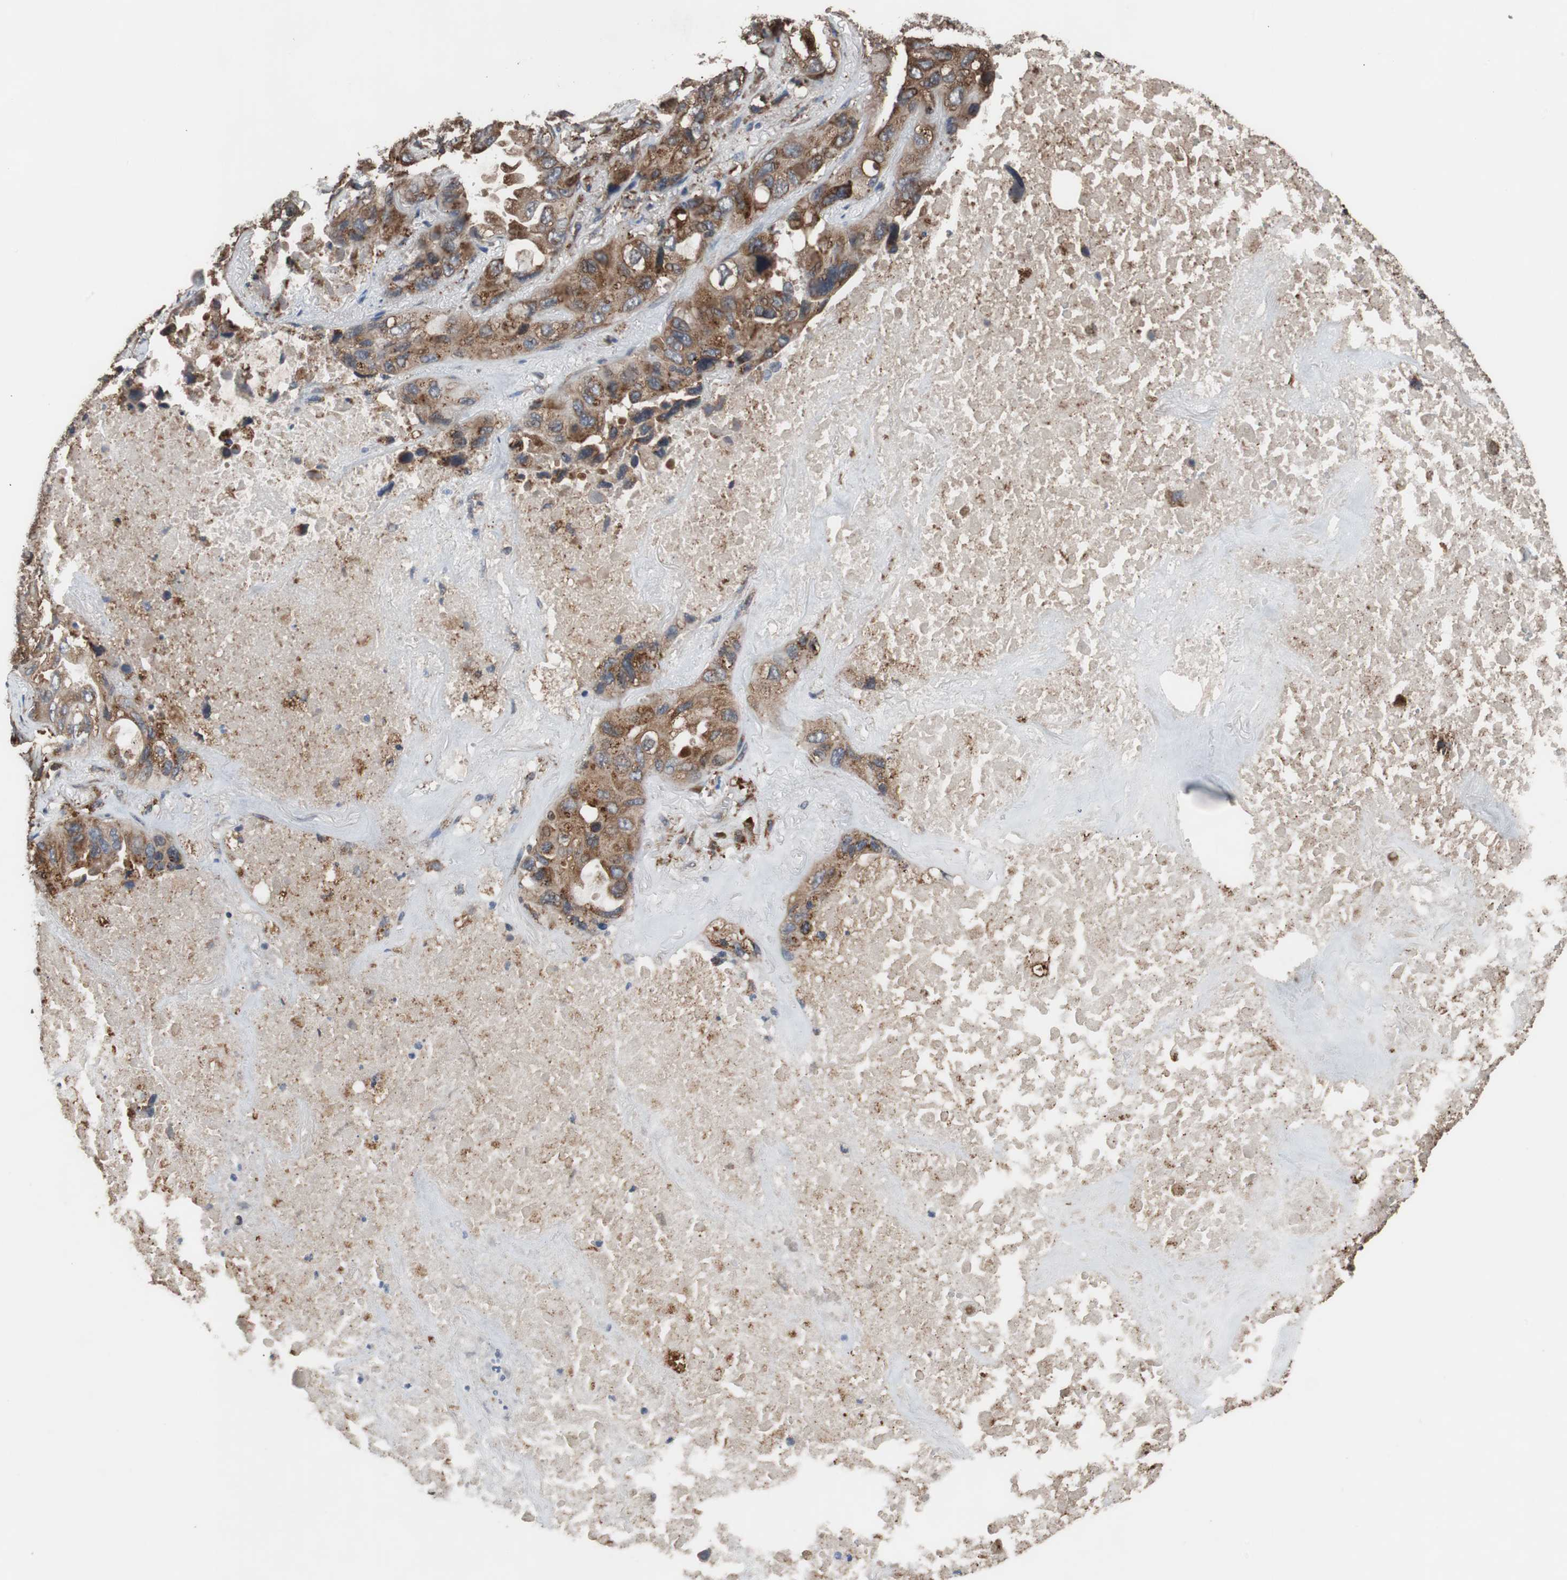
{"staining": {"intensity": "strong", "quantity": ">75%", "location": "cytoplasmic/membranous"}, "tissue": "lung cancer", "cell_type": "Tumor cells", "image_type": "cancer", "snomed": [{"axis": "morphology", "description": "Squamous cell carcinoma, NOS"}, {"axis": "topography", "description": "Lung"}], "caption": "The immunohistochemical stain highlights strong cytoplasmic/membranous staining in tumor cells of lung squamous cell carcinoma tissue. (DAB IHC with brightfield microscopy, high magnification).", "gene": "USP10", "patient": {"sex": "female", "age": 73}}